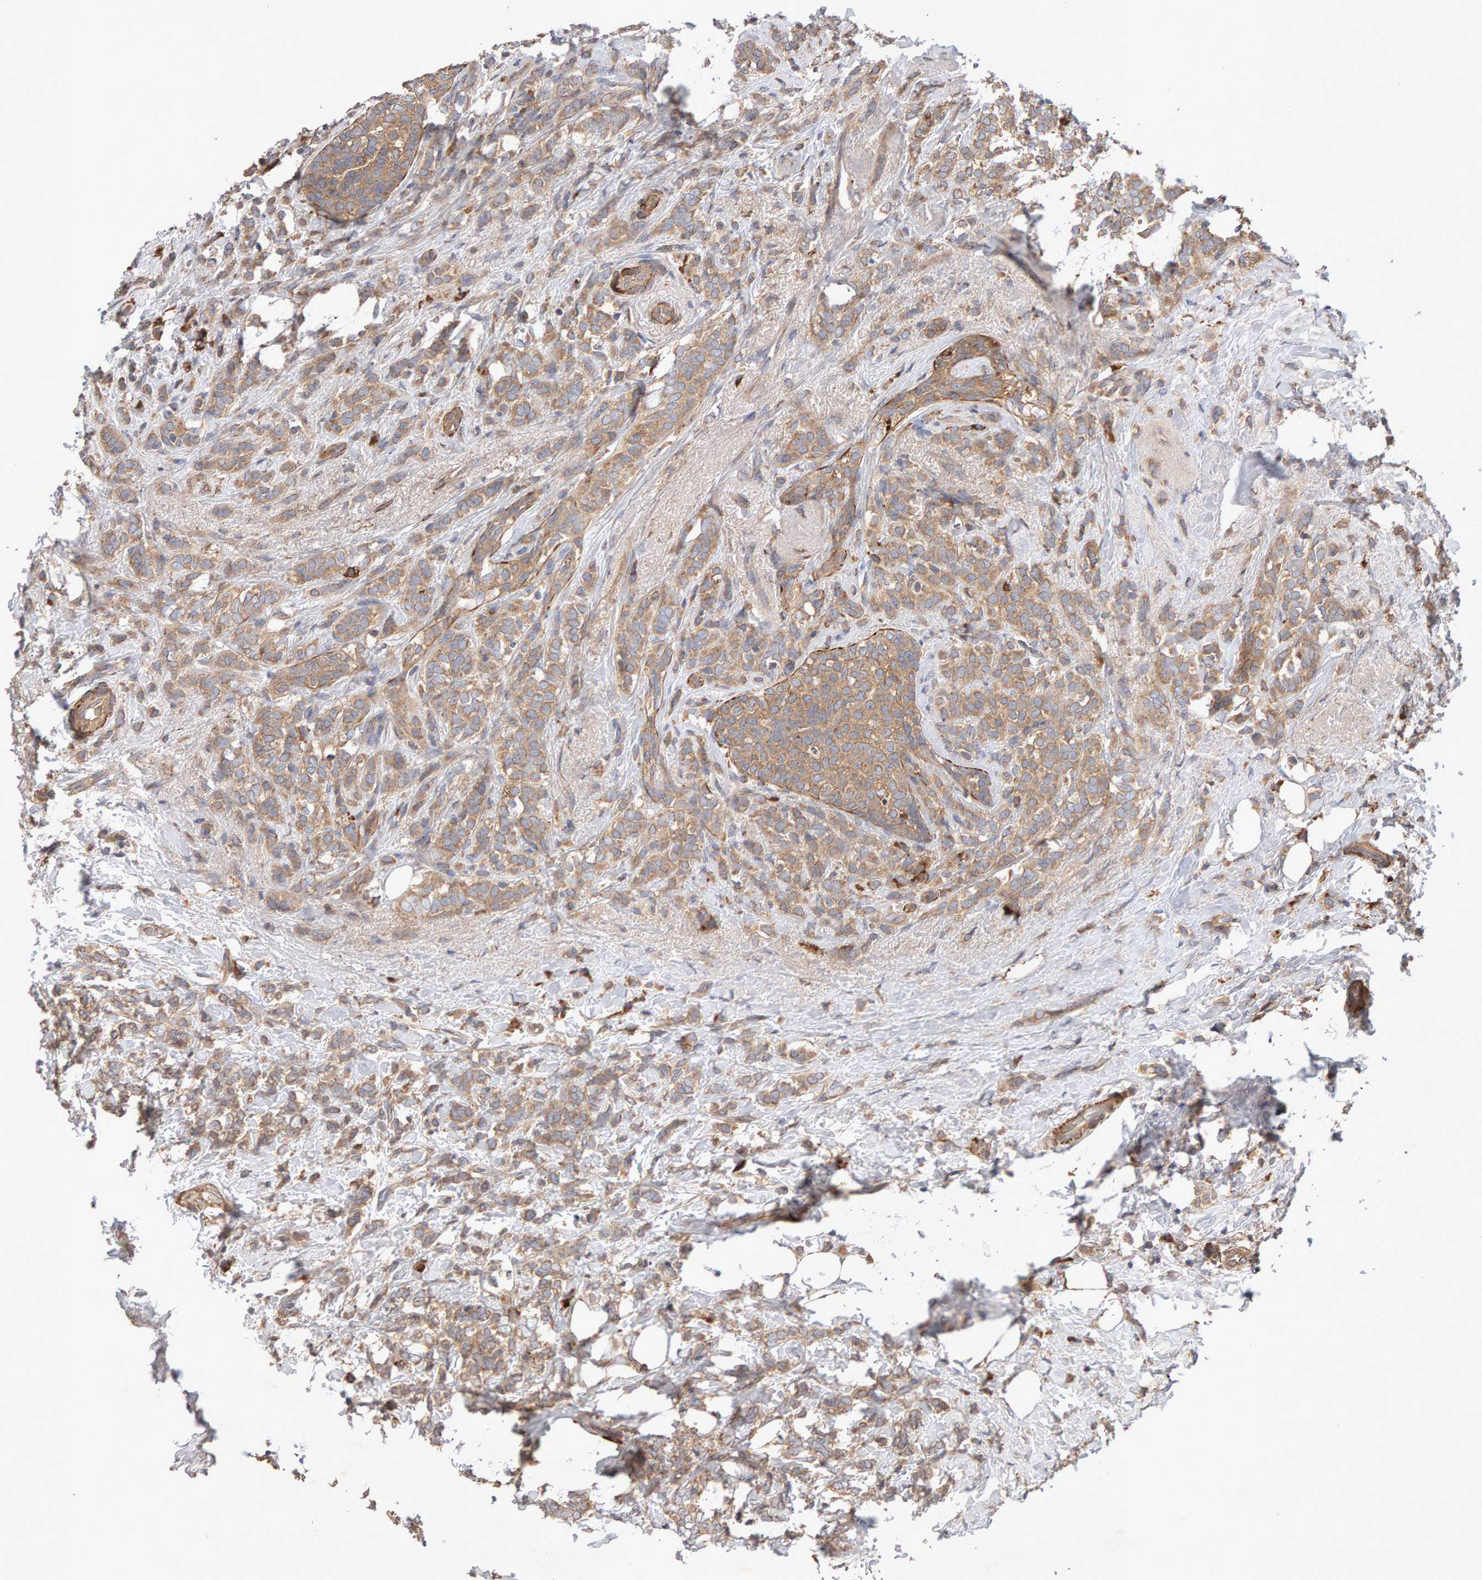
{"staining": {"intensity": "moderate", "quantity": ">75%", "location": "cytoplasmic/membranous"}, "tissue": "breast cancer", "cell_type": "Tumor cells", "image_type": "cancer", "snomed": [{"axis": "morphology", "description": "Lobular carcinoma"}, {"axis": "topography", "description": "Breast"}], "caption": "A histopathology image showing moderate cytoplasmic/membranous staining in about >75% of tumor cells in breast cancer, as visualized by brown immunohistochemical staining.", "gene": "RNF19A", "patient": {"sex": "female", "age": 50}}